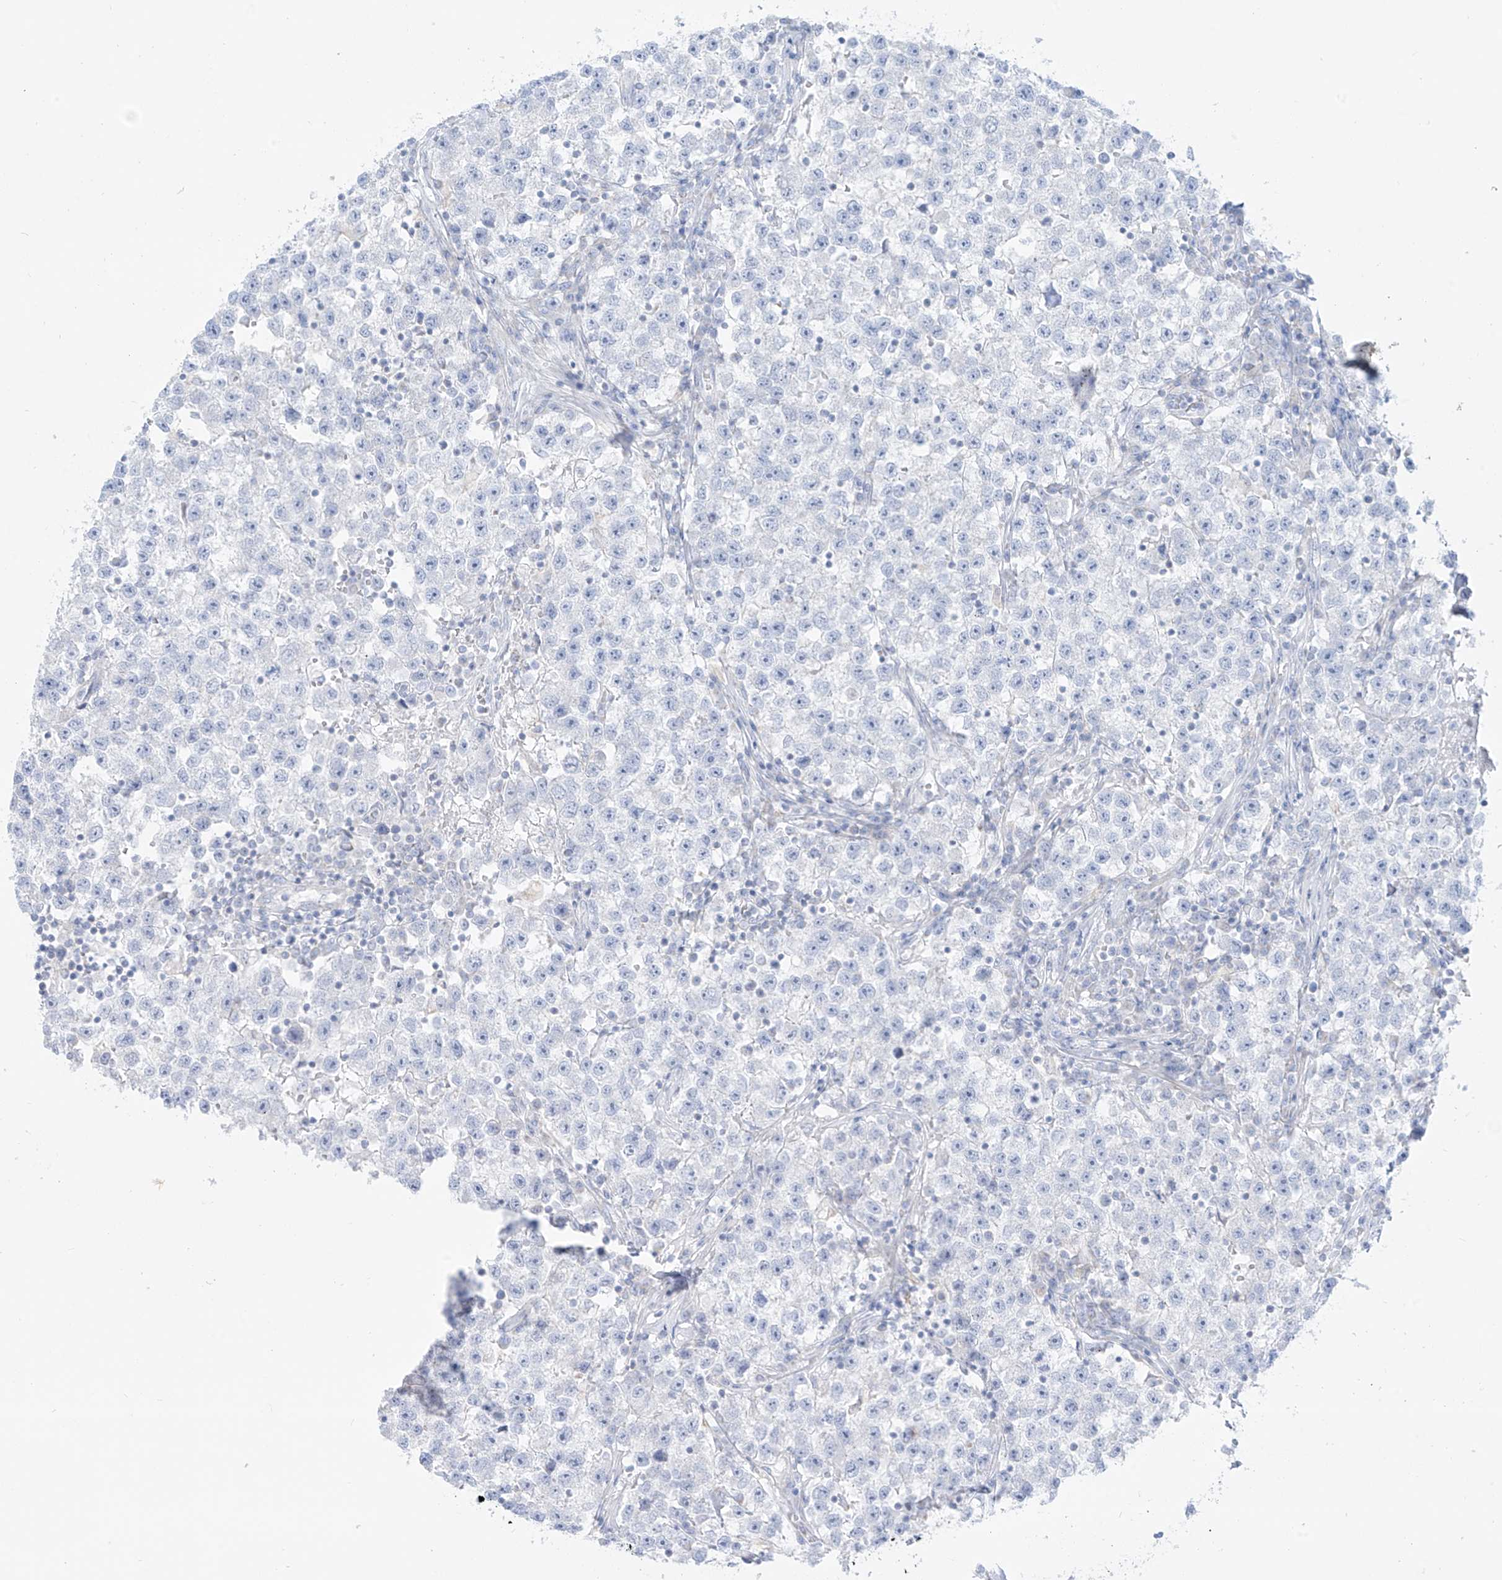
{"staining": {"intensity": "negative", "quantity": "none", "location": "none"}, "tissue": "testis cancer", "cell_type": "Tumor cells", "image_type": "cancer", "snomed": [{"axis": "morphology", "description": "Seminoma, NOS"}, {"axis": "topography", "description": "Testis"}], "caption": "There is no significant staining in tumor cells of testis cancer (seminoma).", "gene": "SLC26A3", "patient": {"sex": "male", "age": 22}}